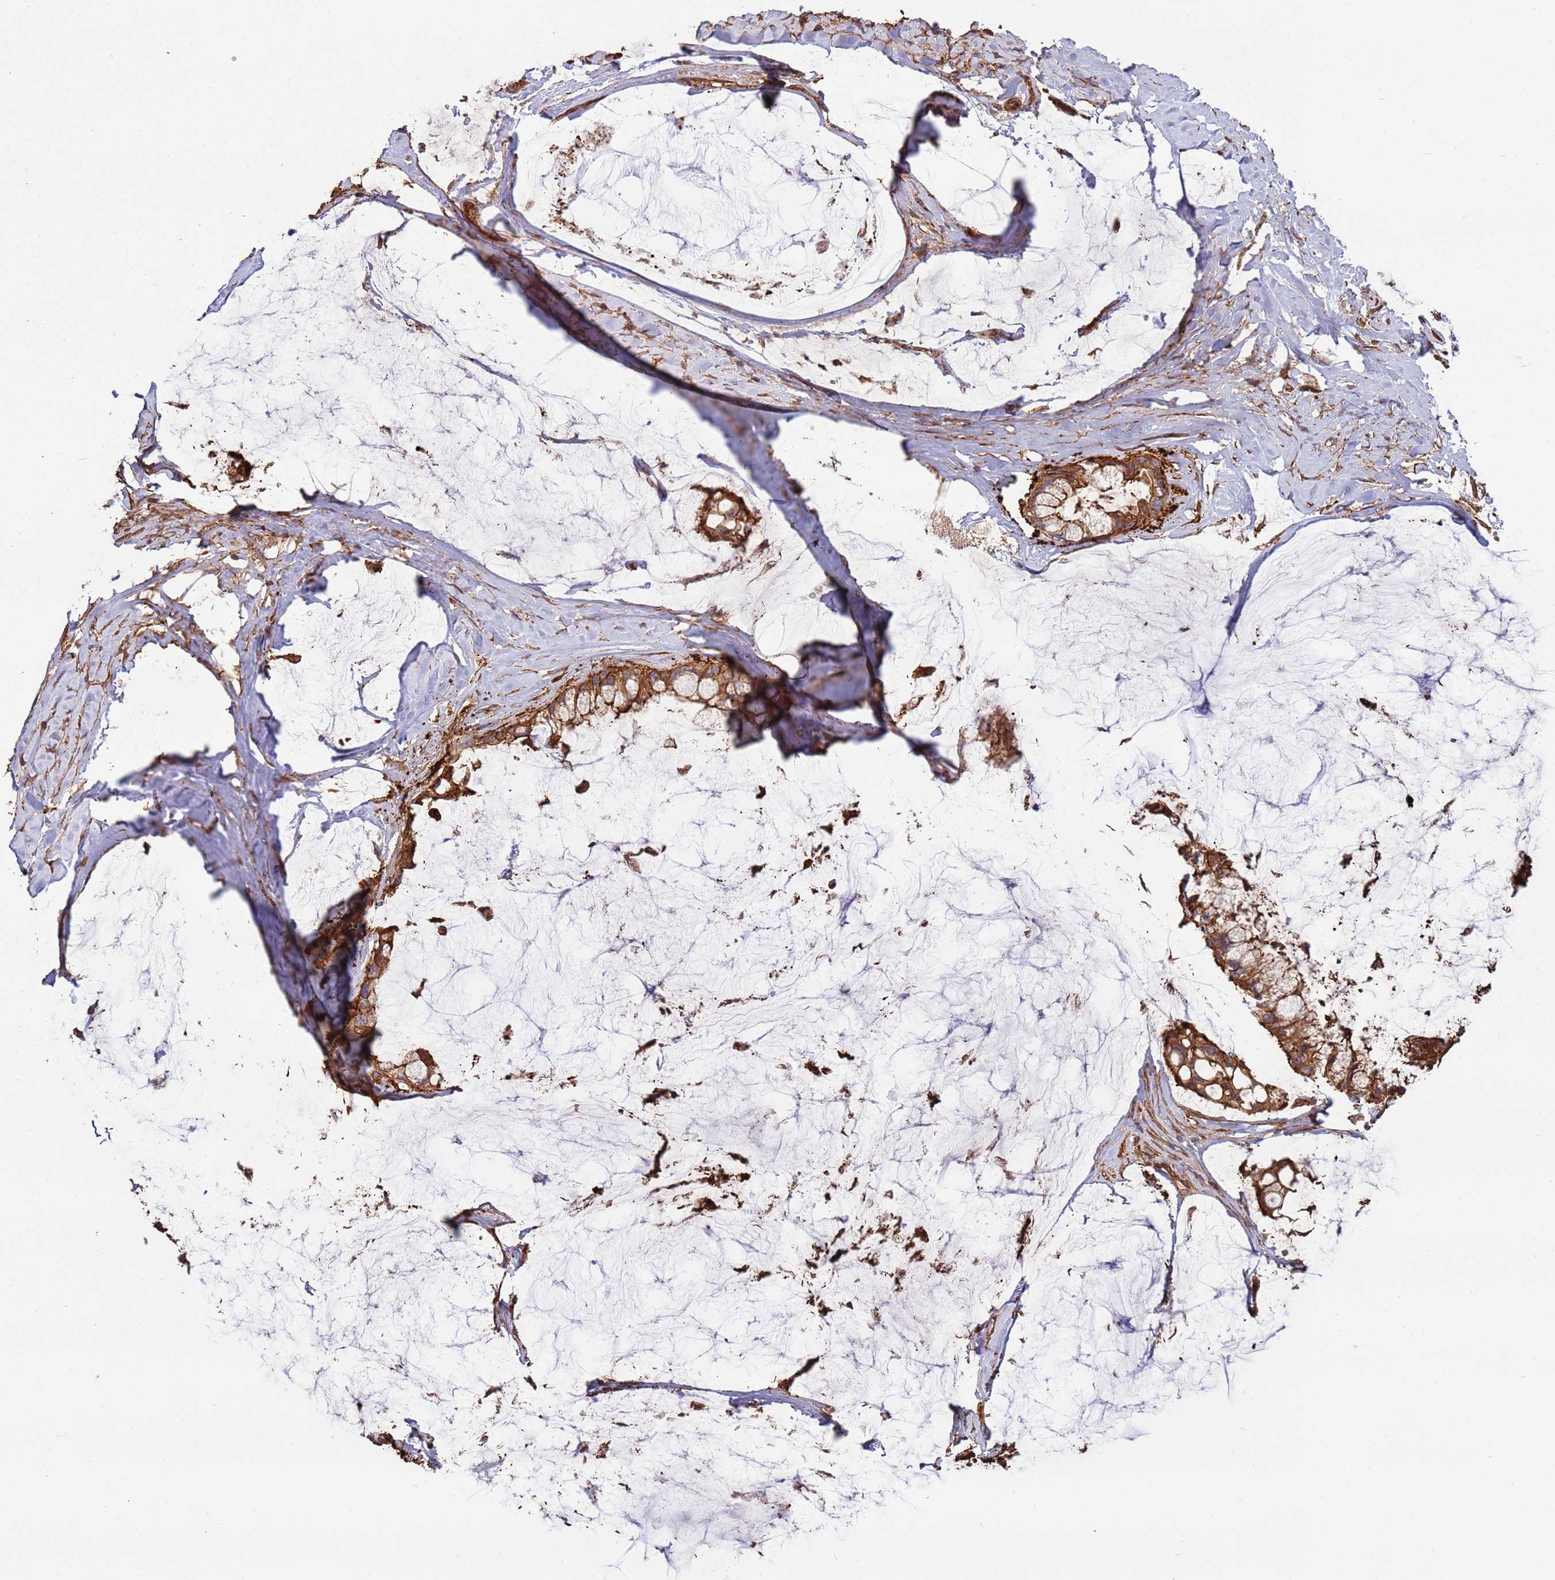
{"staining": {"intensity": "strong", "quantity": ">75%", "location": "cytoplasmic/membranous"}, "tissue": "ovarian cancer", "cell_type": "Tumor cells", "image_type": "cancer", "snomed": [{"axis": "morphology", "description": "Cystadenocarcinoma, mucinous, NOS"}, {"axis": "topography", "description": "Ovary"}], "caption": "Brown immunohistochemical staining in mucinous cystadenocarcinoma (ovarian) exhibits strong cytoplasmic/membranous staining in about >75% of tumor cells. (DAB (3,3'-diaminobenzidine) IHC, brown staining for protein, blue staining for nuclei).", "gene": "NDUFAF4", "patient": {"sex": "female", "age": 39}}